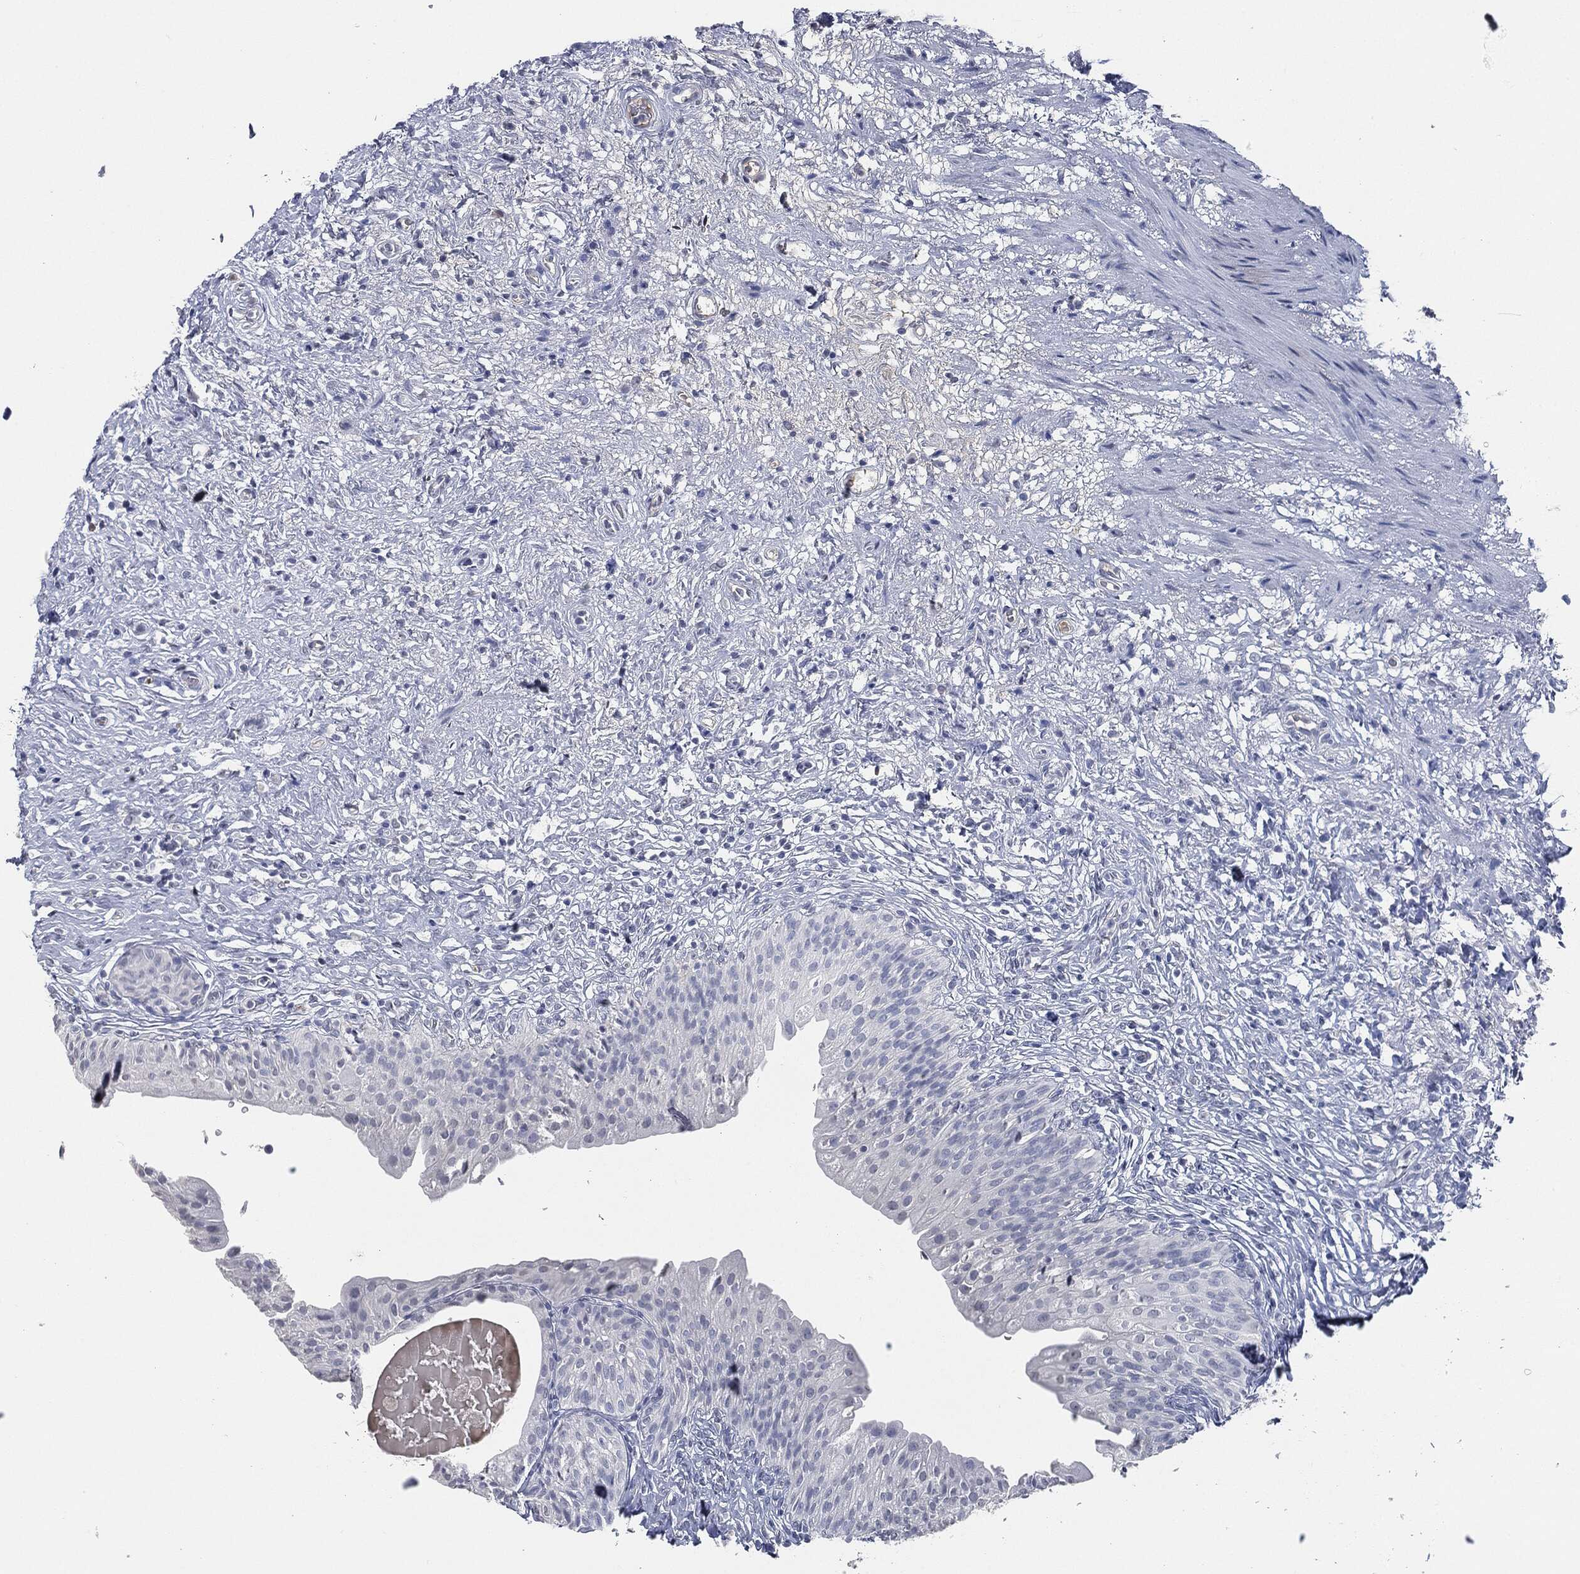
{"staining": {"intensity": "negative", "quantity": "none", "location": "none"}, "tissue": "urinary bladder", "cell_type": "Urothelial cells", "image_type": "normal", "snomed": [{"axis": "morphology", "description": "Normal tissue, NOS"}, {"axis": "topography", "description": "Urinary bladder"}], "caption": "DAB immunohistochemical staining of benign urinary bladder shows no significant staining in urothelial cells. (IHC, brightfield microscopy, high magnification).", "gene": "SIGLEC7", "patient": {"sex": "male", "age": 46}}